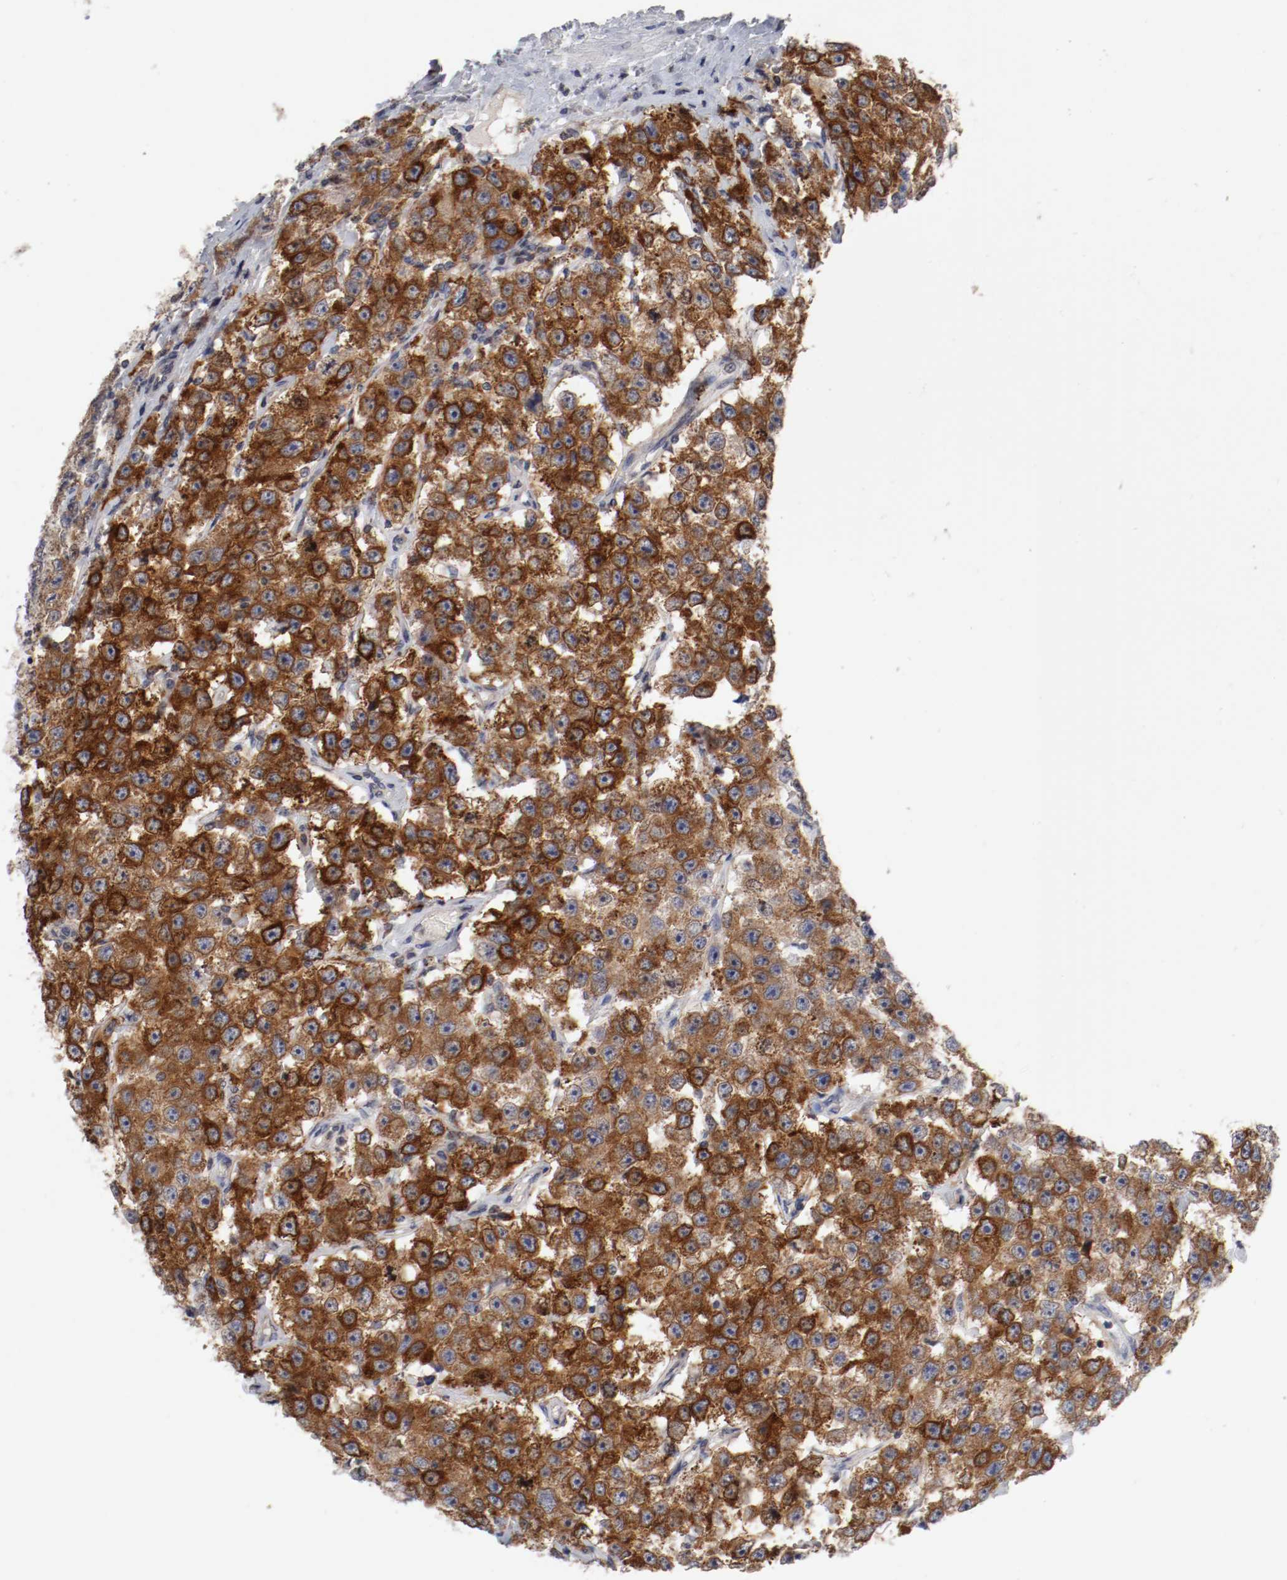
{"staining": {"intensity": "strong", "quantity": ">75%", "location": "cytoplasmic/membranous"}, "tissue": "testis cancer", "cell_type": "Tumor cells", "image_type": "cancer", "snomed": [{"axis": "morphology", "description": "Seminoma, NOS"}, {"axis": "topography", "description": "Testis"}], "caption": "This histopathology image shows seminoma (testis) stained with IHC to label a protein in brown. The cytoplasmic/membranous of tumor cells show strong positivity for the protein. Nuclei are counter-stained blue.", "gene": "CBL", "patient": {"sex": "male", "age": 52}}